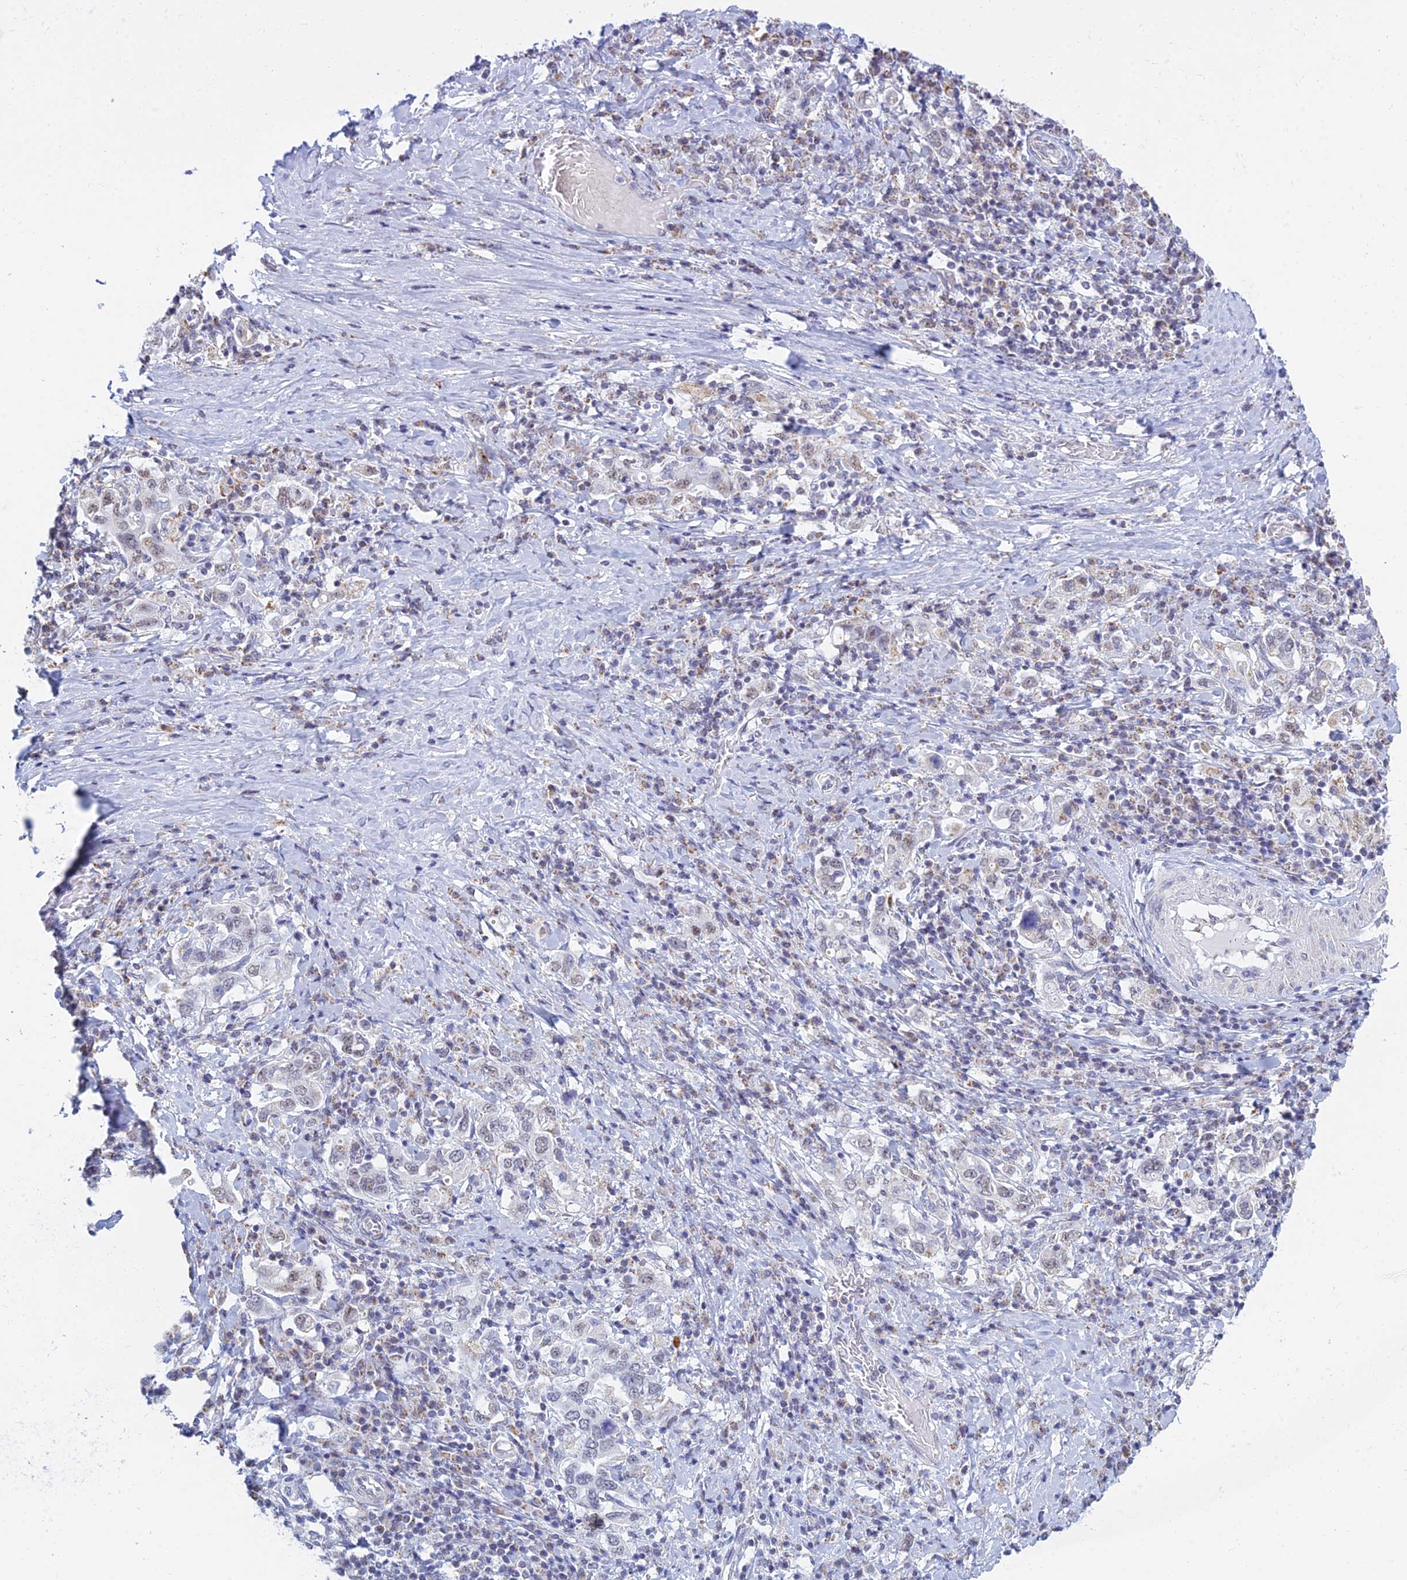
{"staining": {"intensity": "weak", "quantity": "25%-75%", "location": "nuclear"}, "tissue": "stomach cancer", "cell_type": "Tumor cells", "image_type": "cancer", "snomed": [{"axis": "morphology", "description": "Adenocarcinoma, NOS"}, {"axis": "topography", "description": "Stomach, upper"}, {"axis": "topography", "description": "Stomach"}], "caption": "A photomicrograph of human stomach adenocarcinoma stained for a protein demonstrates weak nuclear brown staining in tumor cells.", "gene": "KLF14", "patient": {"sex": "male", "age": 62}}